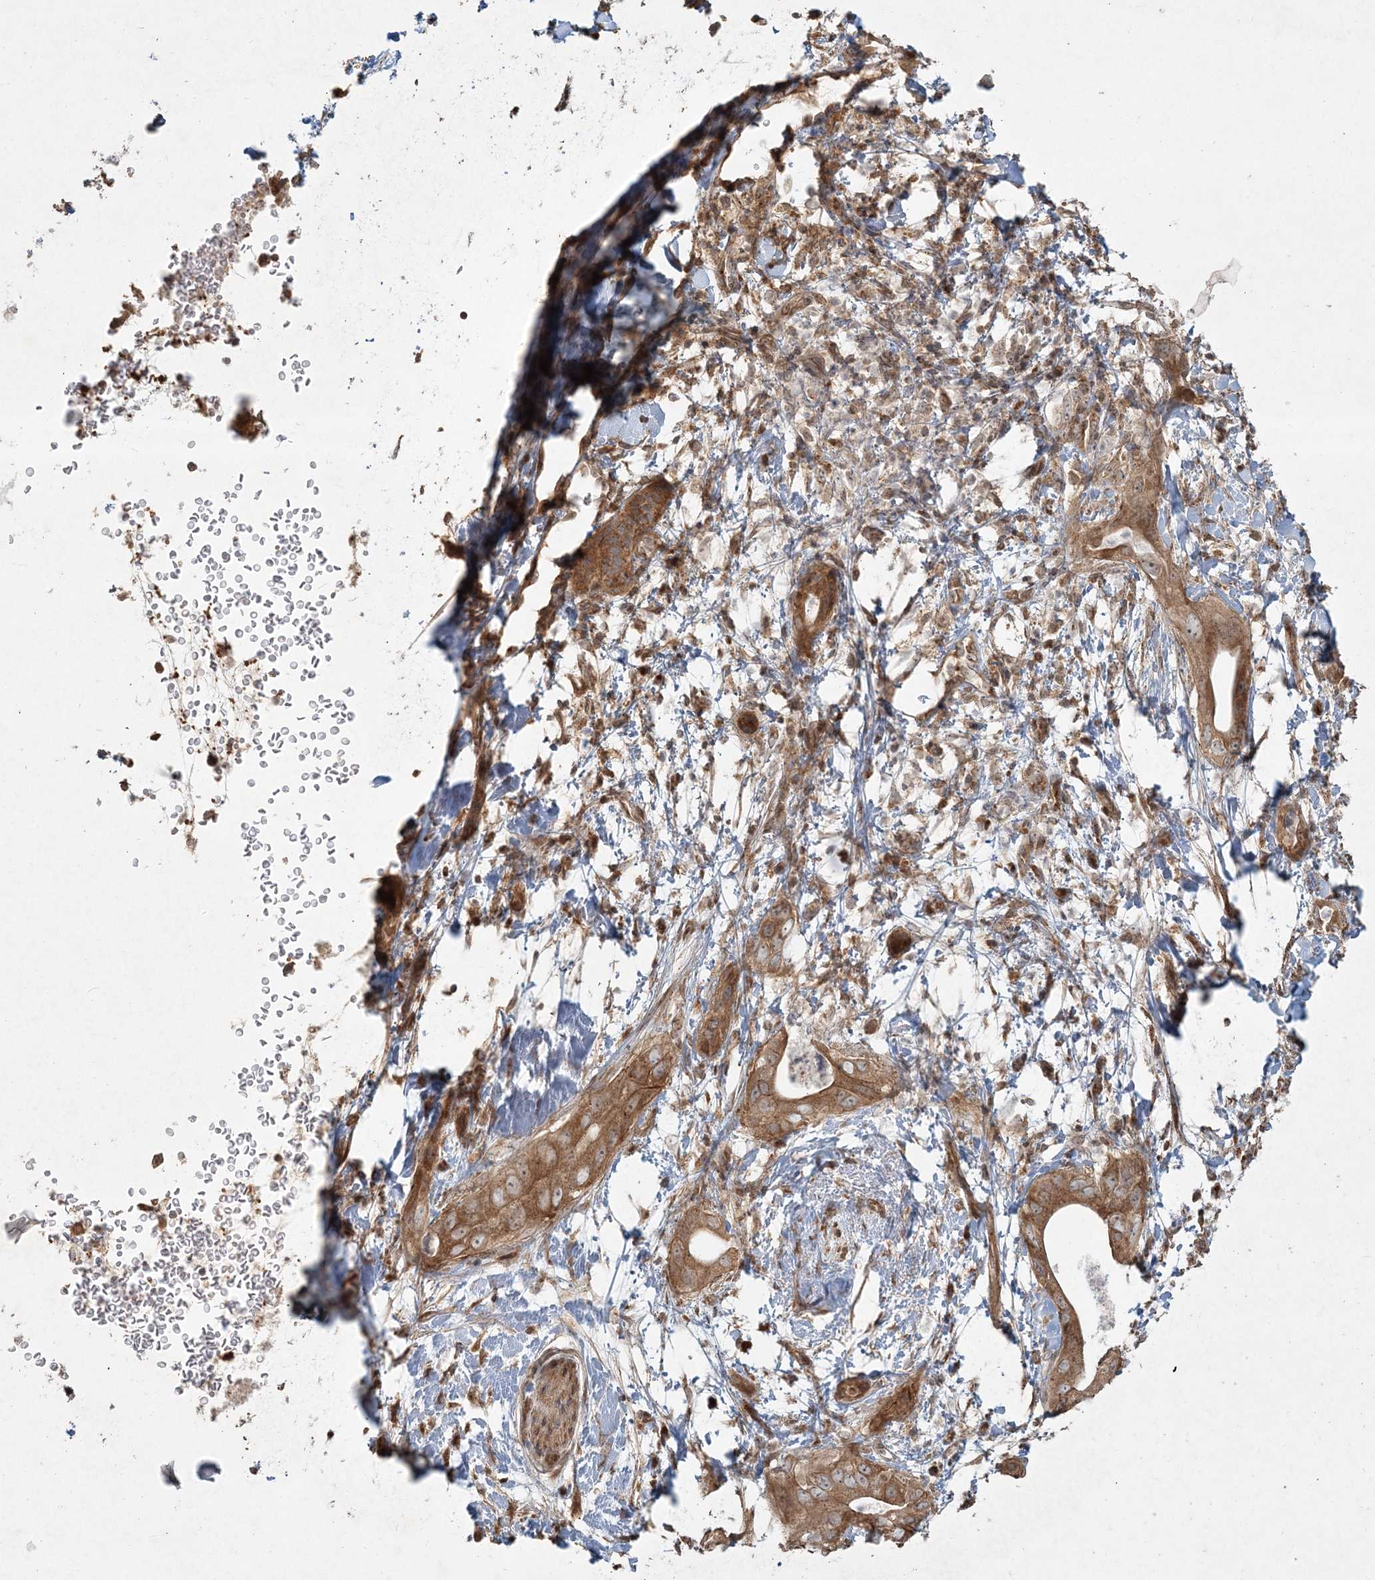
{"staining": {"intensity": "moderate", "quantity": ">75%", "location": "cytoplasmic/membranous"}, "tissue": "pancreatic cancer", "cell_type": "Tumor cells", "image_type": "cancer", "snomed": [{"axis": "morphology", "description": "Adenocarcinoma, NOS"}, {"axis": "topography", "description": "Pancreas"}], "caption": "Tumor cells reveal medium levels of moderate cytoplasmic/membranous expression in about >75% of cells in pancreatic cancer.", "gene": "ANAPC16", "patient": {"sex": "female", "age": 78}}